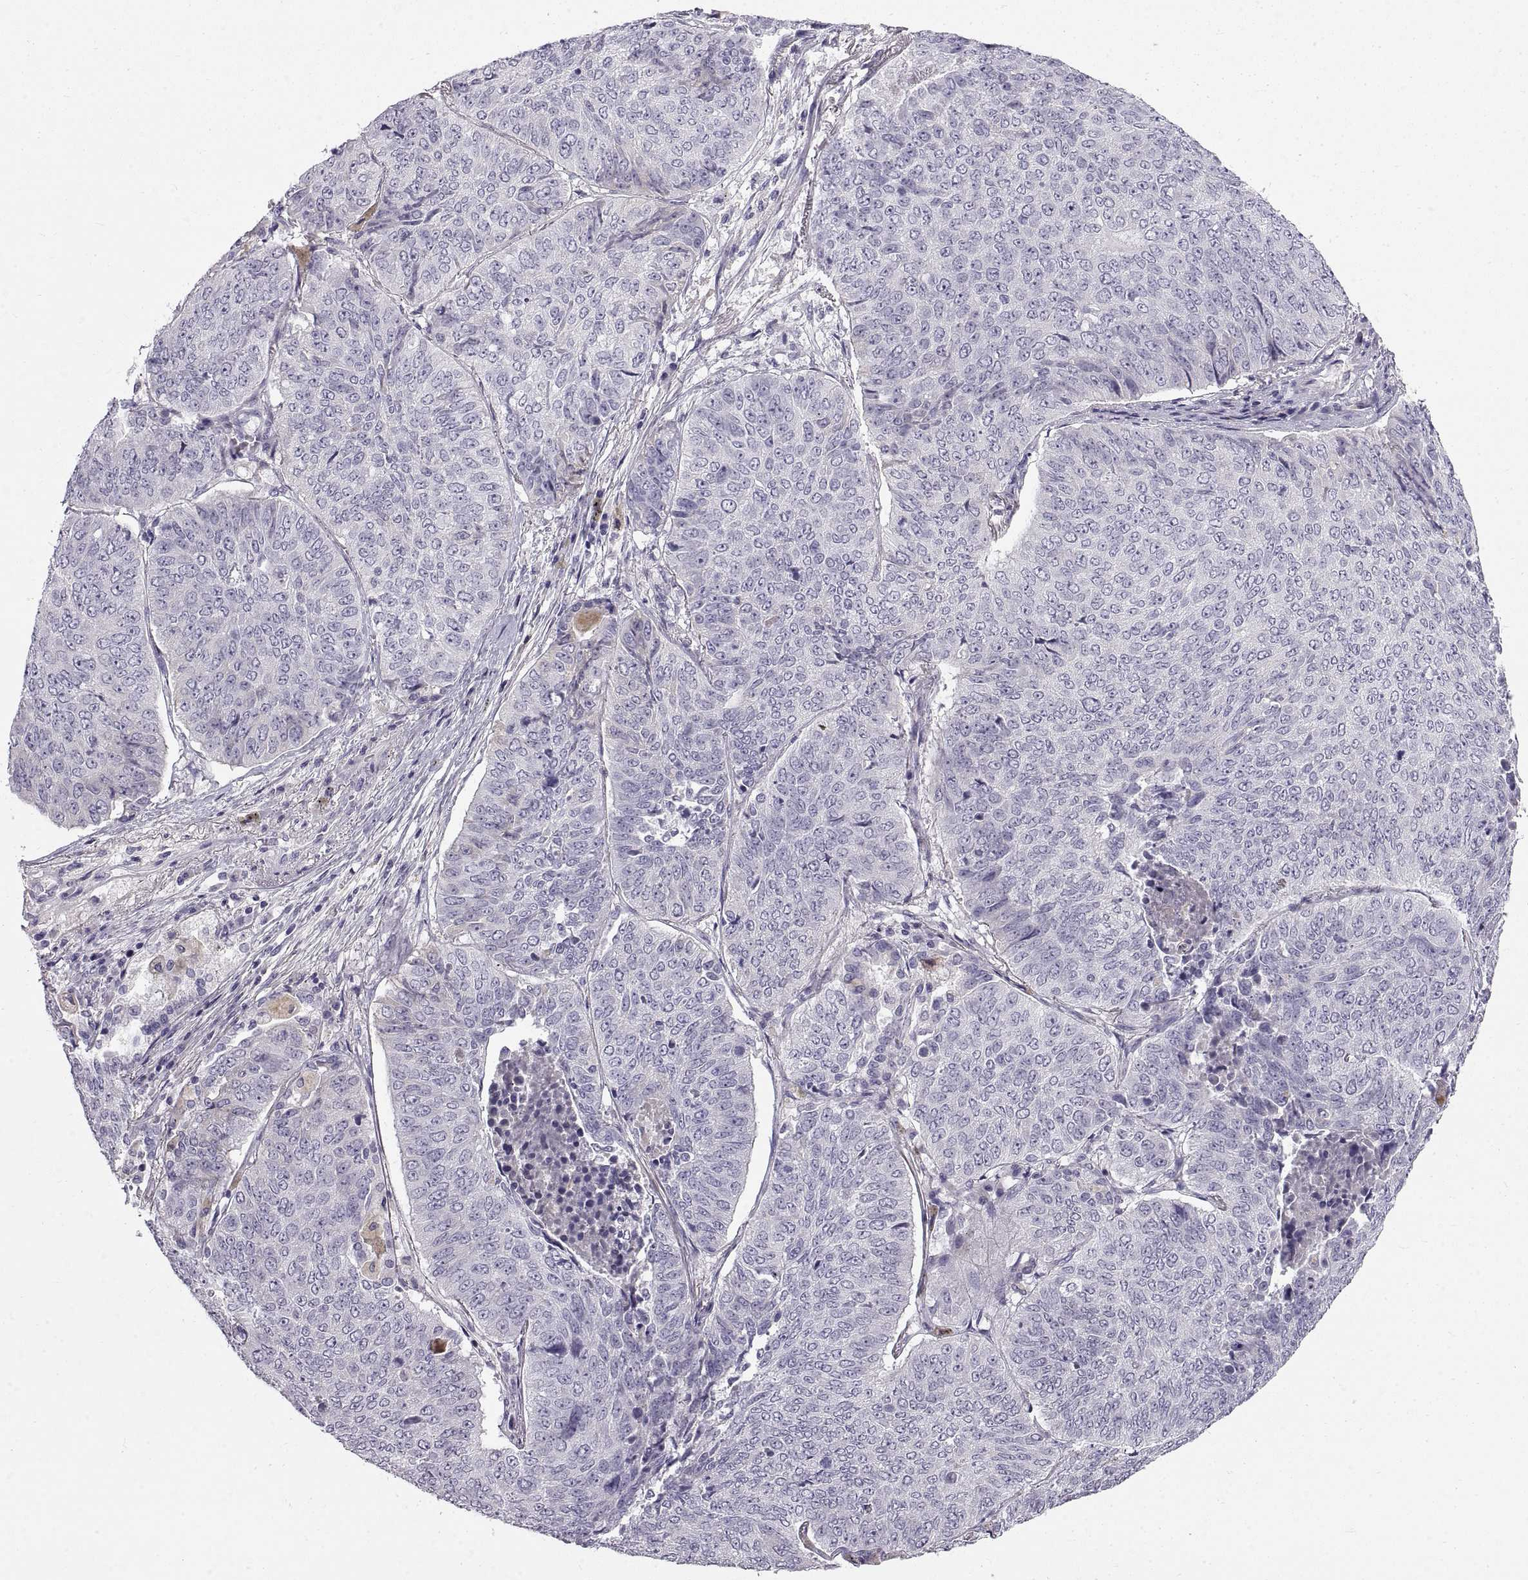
{"staining": {"intensity": "negative", "quantity": "none", "location": "none"}, "tissue": "lung cancer", "cell_type": "Tumor cells", "image_type": "cancer", "snomed": [{"axis": "morphology", "description": "Normal tissue, NOS"}, {"axis": "morphology", "description": "Squamous cell carcinoma, NOS"}, {"axis": "topography", "description": "Bronchus"}, {"axis": "topography", "description": "Lung"}], "caption": "DAB (3,3'-diaminobenzidine) immunohistochemical staining of squamous cell carcinoma (lung) reveals no significant staining in tumor cells.", "gene": "ADAM32", "patient": {"sex": "male", "age": 64}}